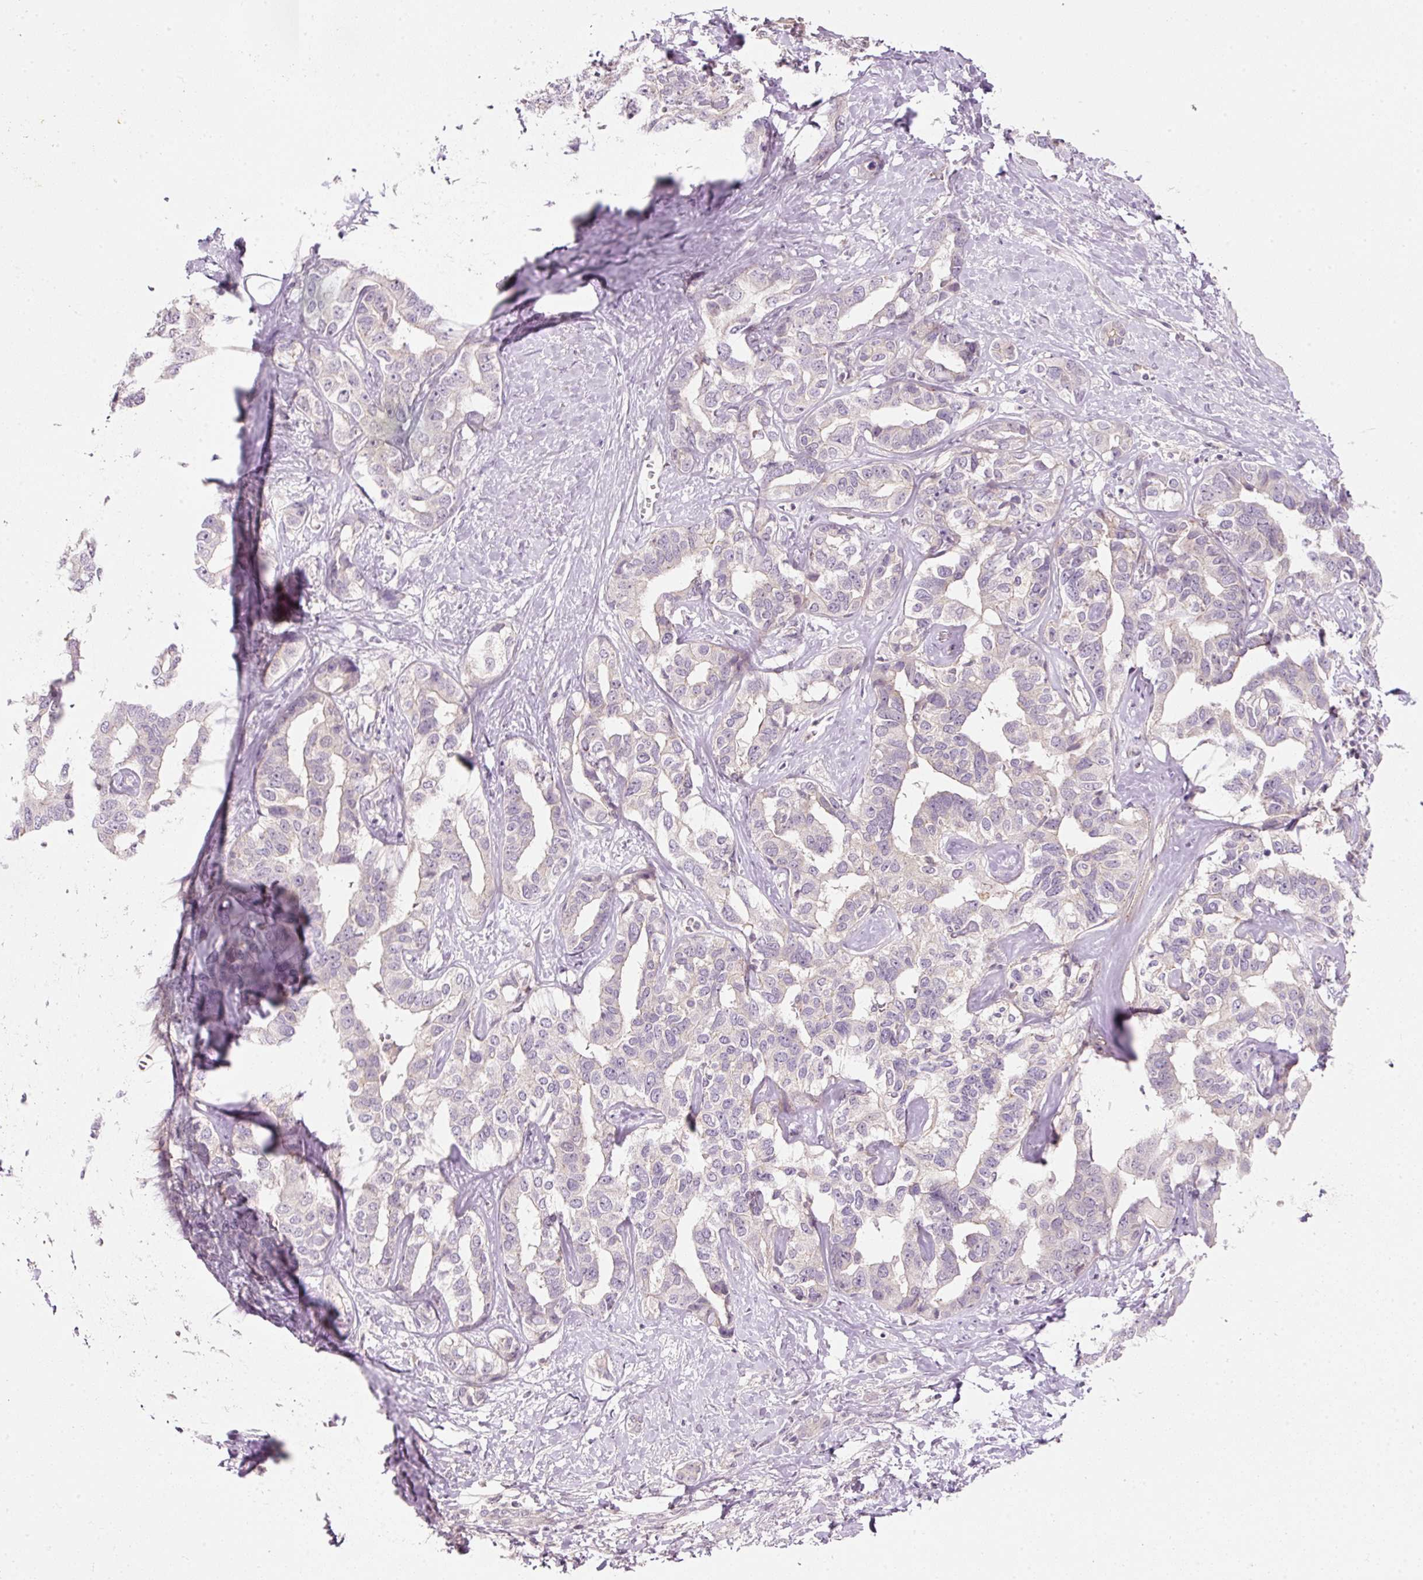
{"staining": {"intensity": "negative", "quantity": "none", "location": "none"}, "tissue": "liver cancer", "cell_type": "Tumor cells", "image_type": "cancer", "snomed": [{"axis": "morphology", "description": "Cholangiocarcinoma"}, {"axis": "topography", "description": "Liver"}], "caption": "Immunohistochemistry photomicrograph of neoplastic tissue: human liver cholangiocarcinoma stained with DAB (3,3'-diaminobenzidine) demonstrates no significant protein staining in tumor cells.", "gene": "TIRAP", "patient": {"sex": "male", "age": 59}}